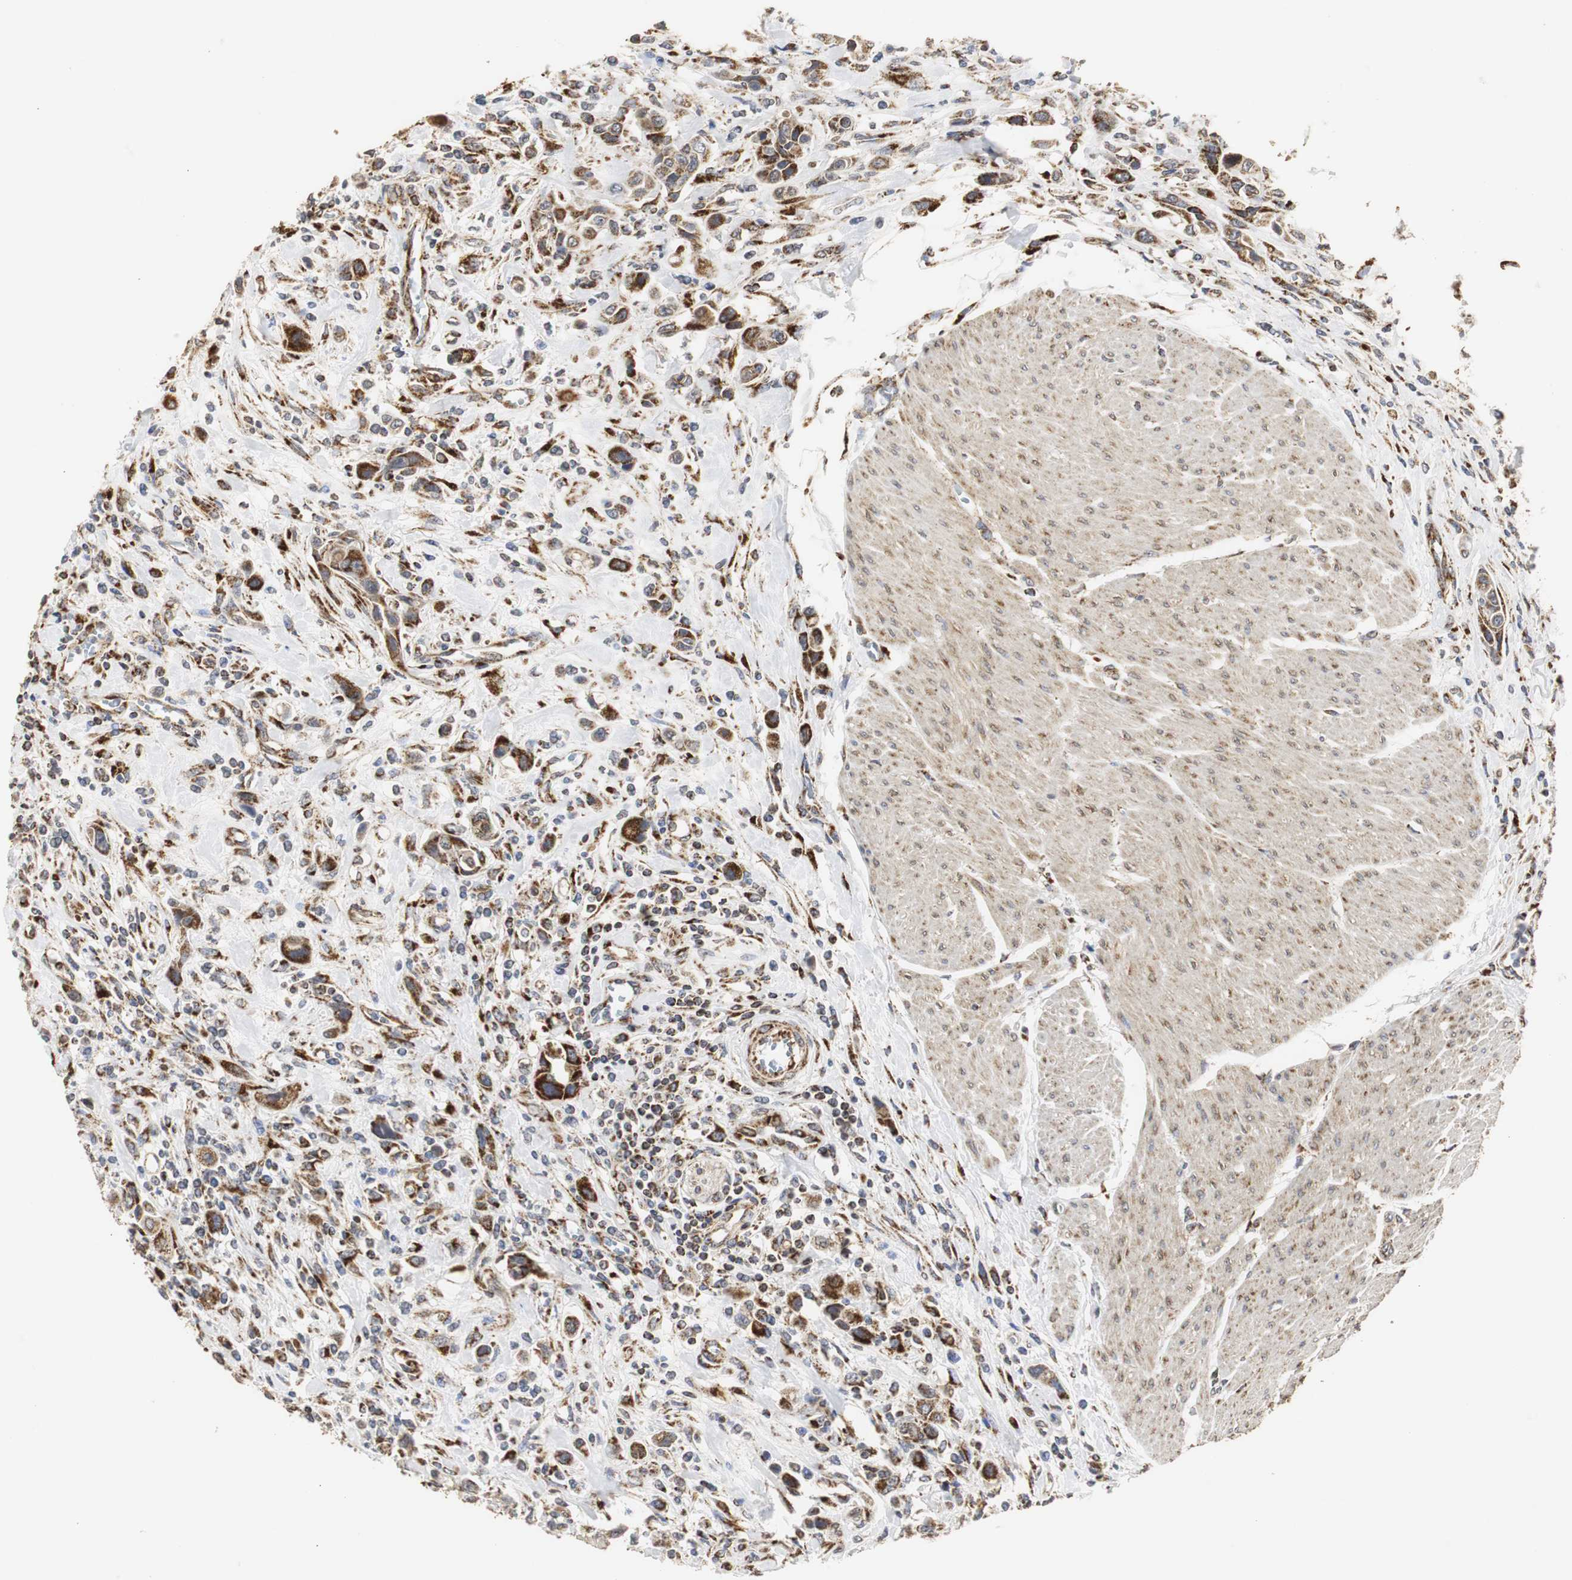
{"staining": {"intensity": "strong", "quantity": ">75%", "location": "cytoplasmic/membranous"}, "tissue": "urothelial cancer", "cell_type": "Tumor cells", "image_type": "cancer", "snomed": [{"axis": "morphology", "description": "Urothelial carcinoma, High grade"}, {"axis": "topography", "description": "Urinary bladder"}], "caption": "Immunohistochemistry of urothelial carcinoma (high-grade) displays high levels of strong cytoplasmic/membranous positivity in about >75% of tumor cells.", "gene": "HSD17B10", "patient": {"sex": "male", "age": 50}}